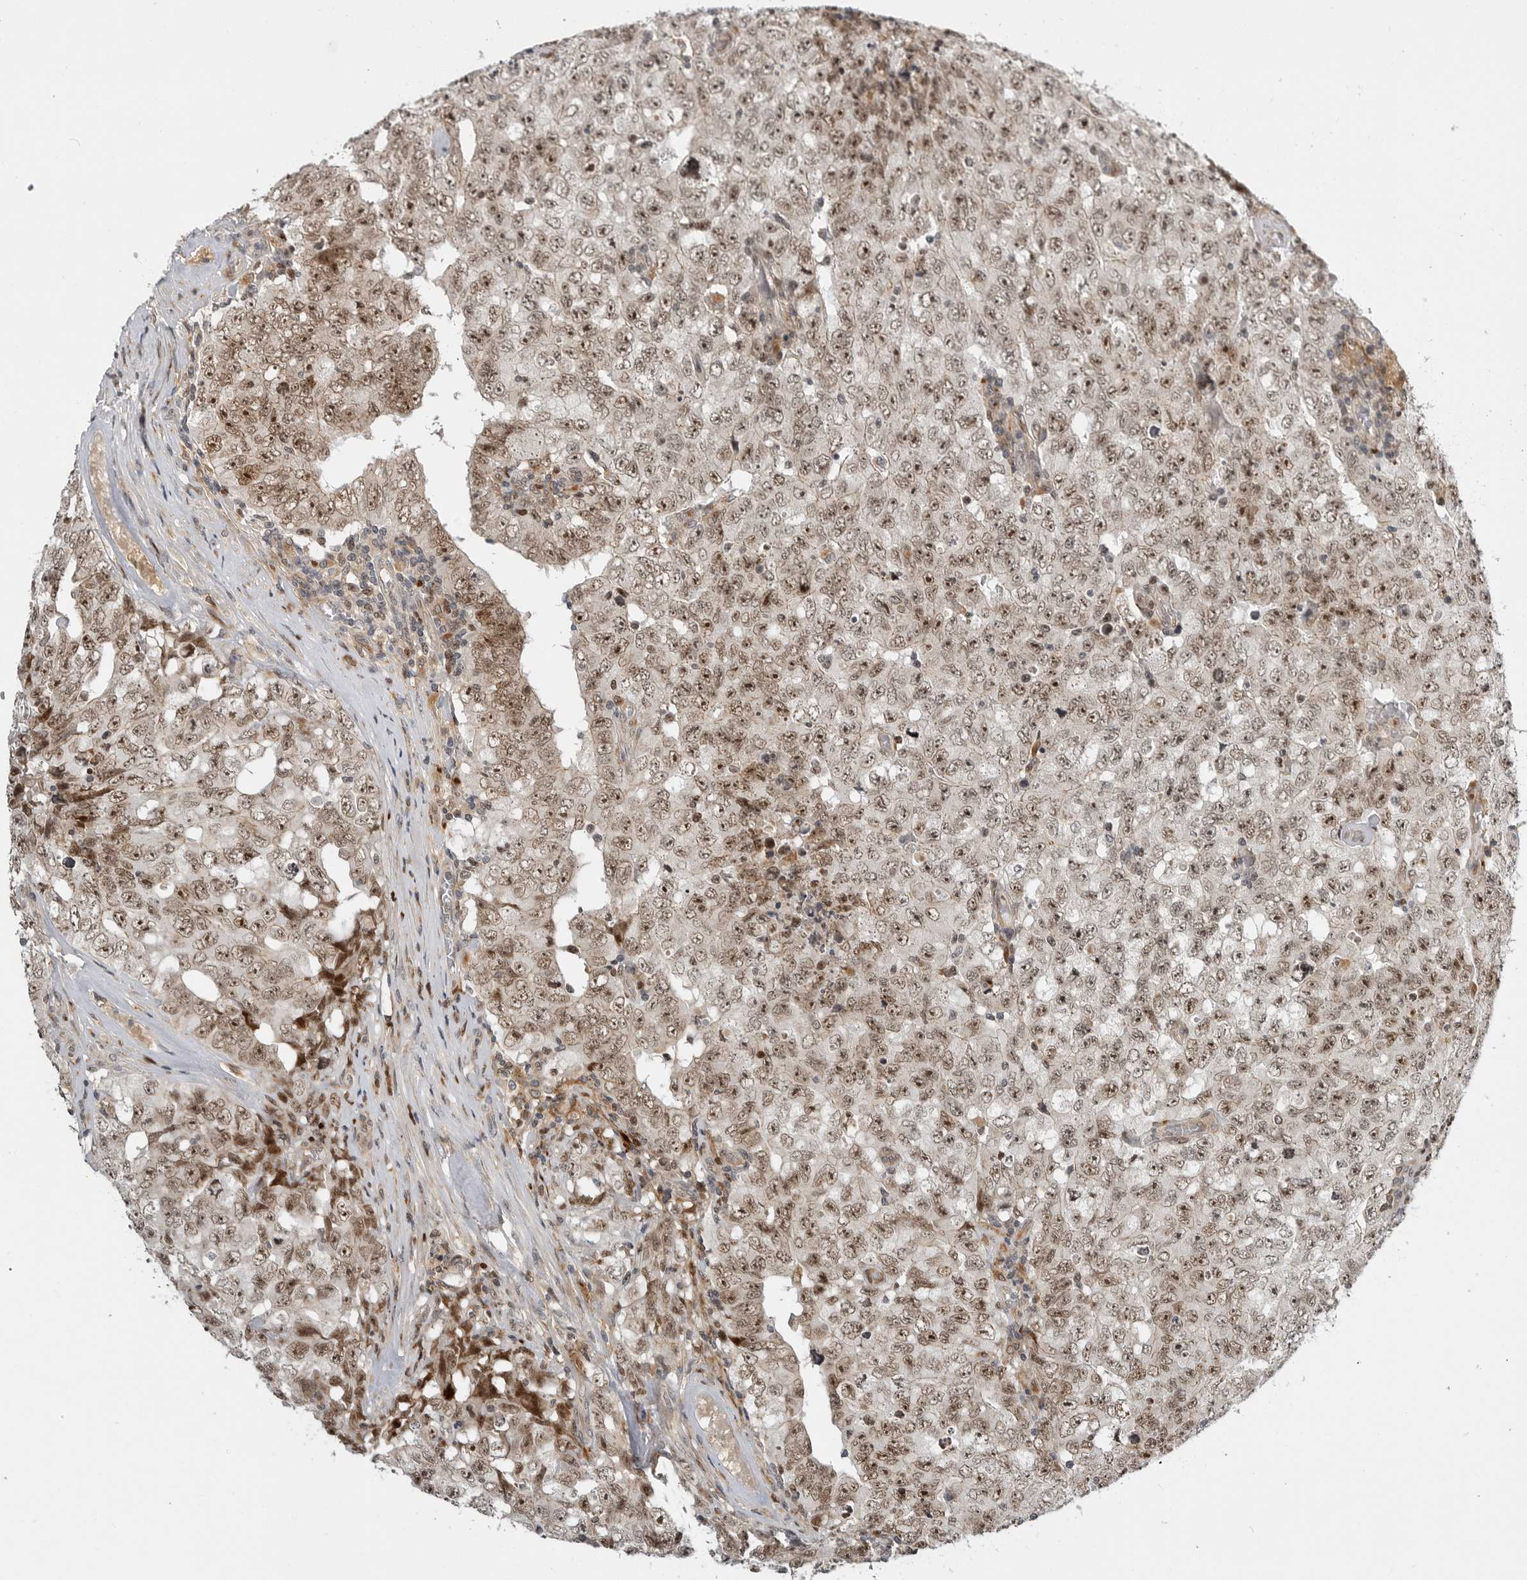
{"staining": {"intensity": "moderate", "quantity": ">75%", "location": "nuclear"}, "tissue": "testis cancer", "cell_type": "Tumor cells", "image_type": "cancer", "snomed": [{"axis": "morphology", "description": "Carcinoma, Embryonal, NOS"}, {"axis": "topography", "description": "Testis"}], "caption": "This photomicrograph demonstrates testis cancer (embryonal carcinoma) stained with IHC to label a protein in brown. The nuclear of tumor cells show moderate positivity for the protein. Nuclei are counter-stained blue.", "gene": "CSNK1G3", "patient": {"sex": "male", "age": 26}}